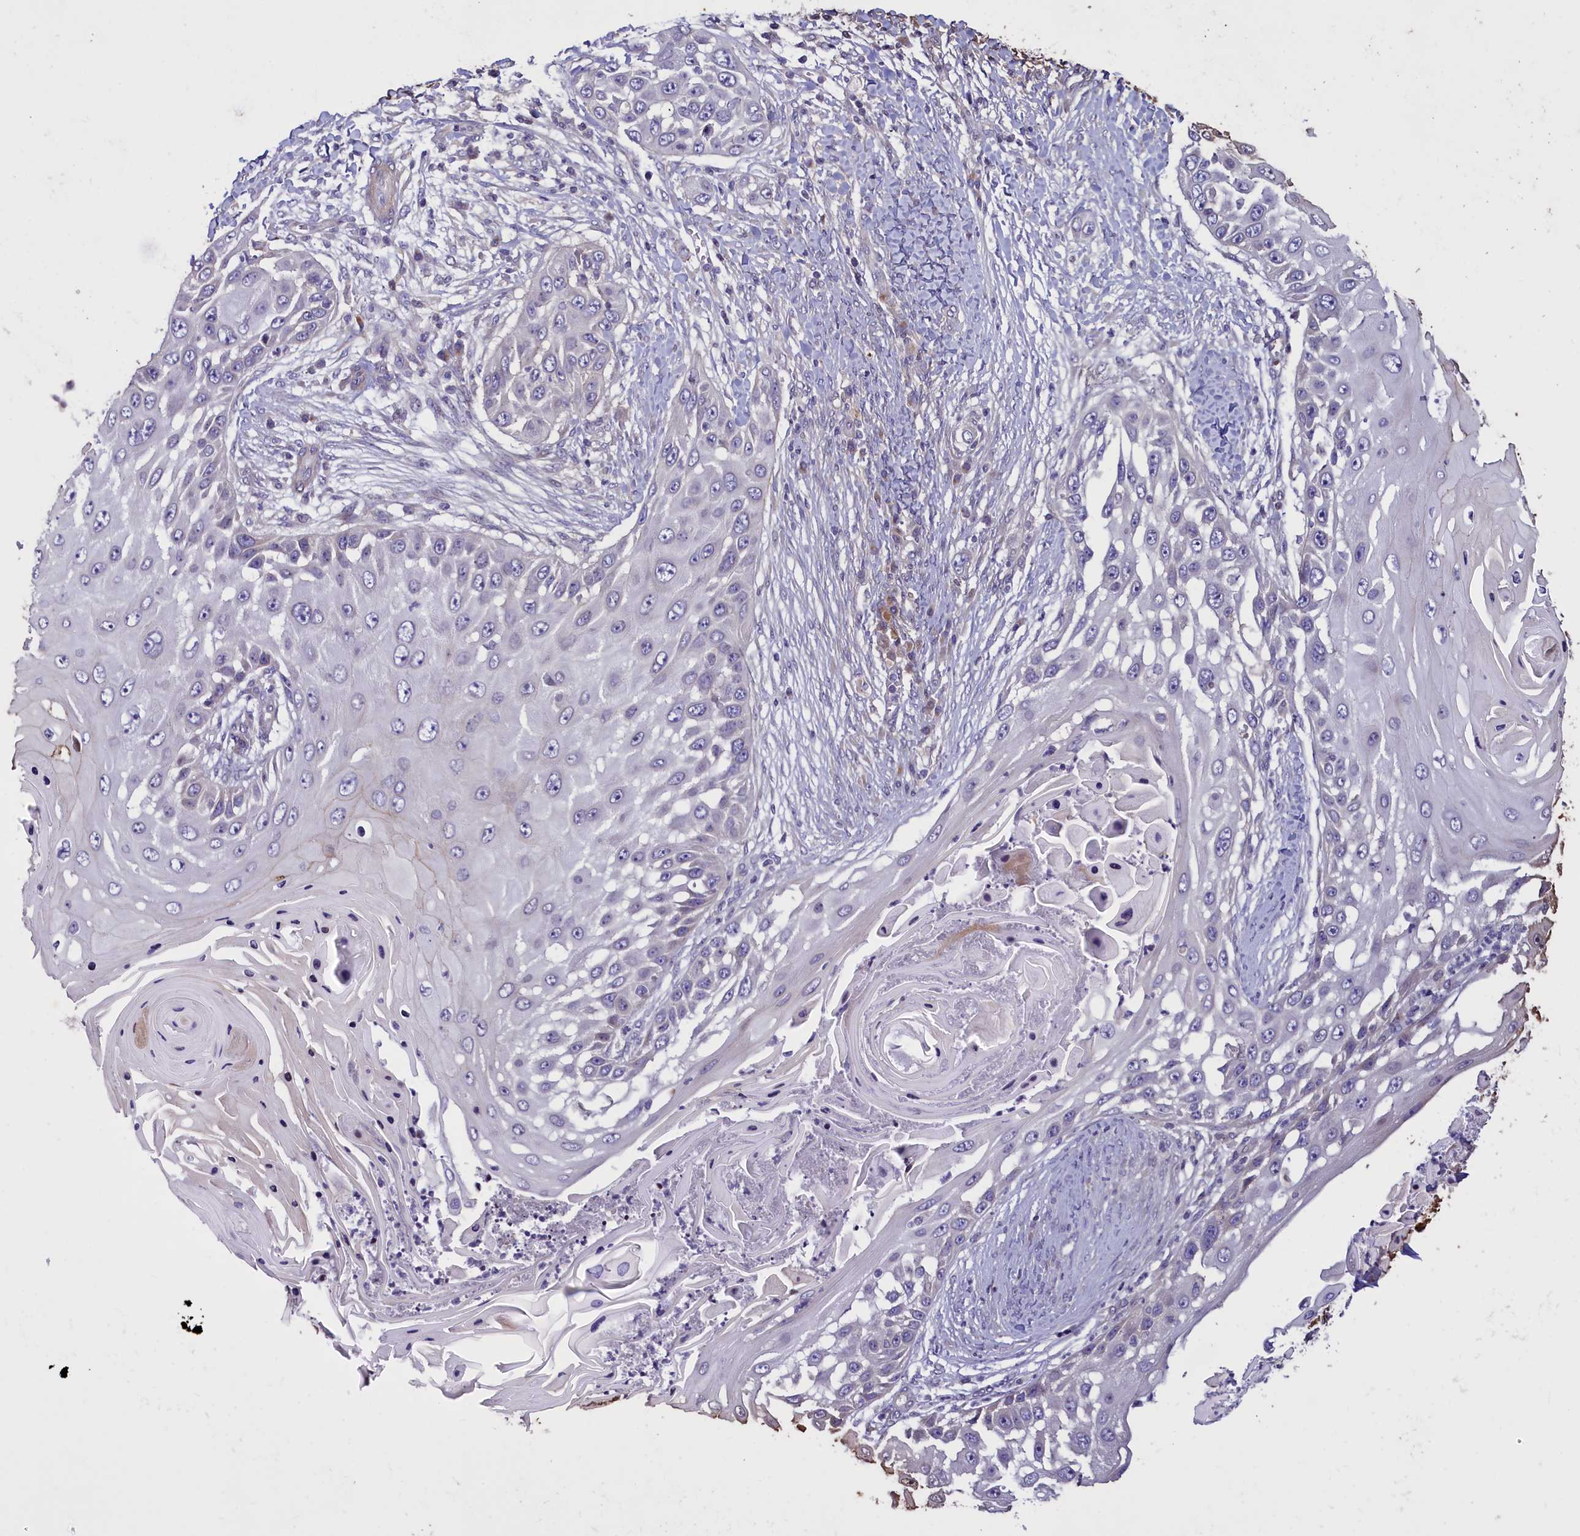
{"staining": {"intensity": "negative", "quantity": "none", "location": "none"}, "tissue": "skin cancer", "cell_type": "Tumor cells", "image_type": "cancer", "snomed": [{"axis": "morphology", "description": "Squamous cell carcinoma, NOS"}, {"axis": "topography", "description": "Skin"}], "caption": "DAB immunohistochemical staining of human skin cancer shows no significant staining in tumor cells. Nuclei are stained in blue.", "gene": "MAN2C1", "patient": {"sex": "female", "age": 44}}